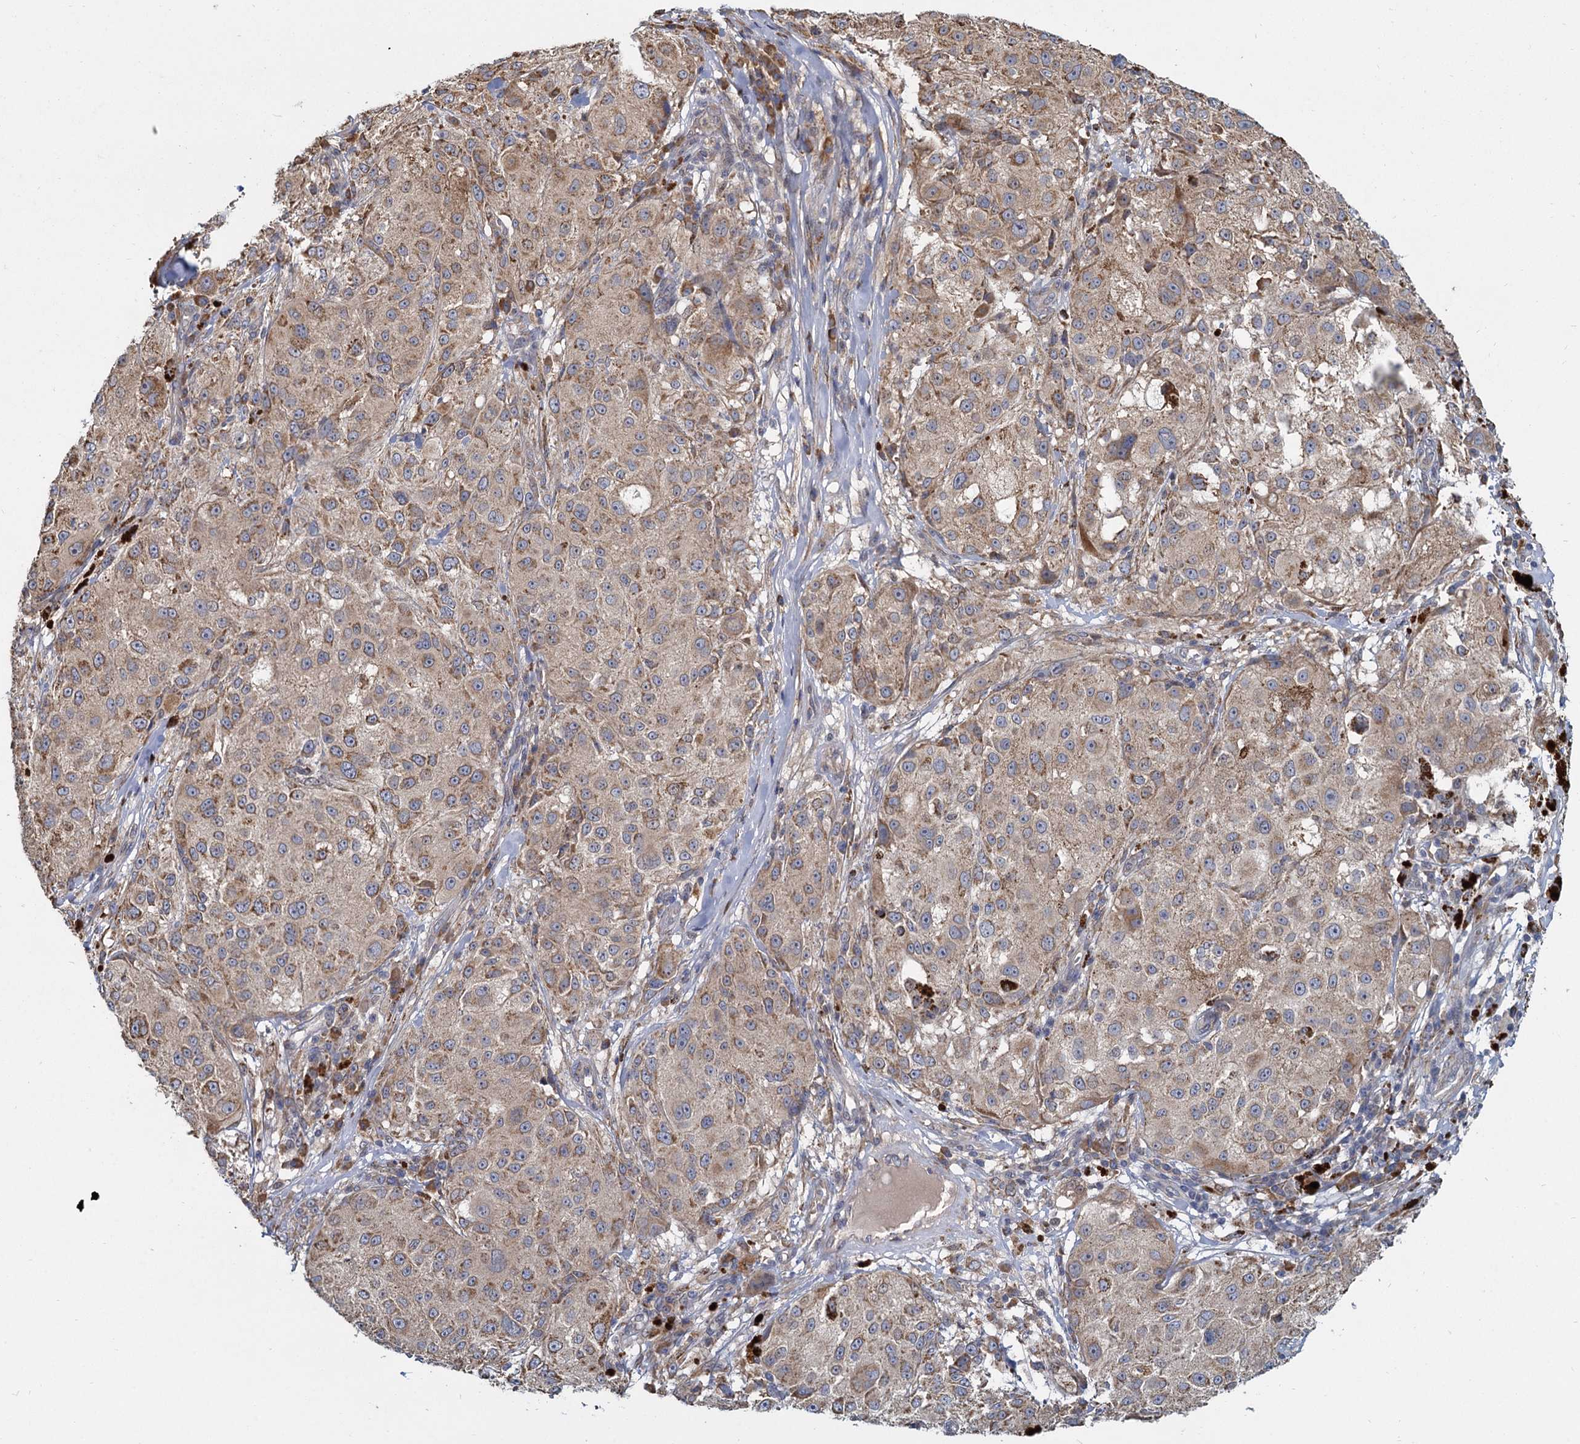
{"staining": {"intensity": "weak", "quantity": ">75%", "location": "cytoplasmic/membranous"}, "tissue": "melanoma", "cell_type": "Tumor cells", "image_type": "cancer", "snomed": [{"axis": "morphology", "description": "Necrosis, NOS"}, {"axis": "morphology", "description": "Malignant melanoma, NOS"}, {"axis": "topography", "description": "Skin"}], "caption": "A histopathology image of human melanoma stained for a protein displays weak cytoplasmic/membranous brown staining in tumor cells. Nuclei are stained in blue.", "gene": "LRRC51", "patient": {"sex": "female", "age": 87}}